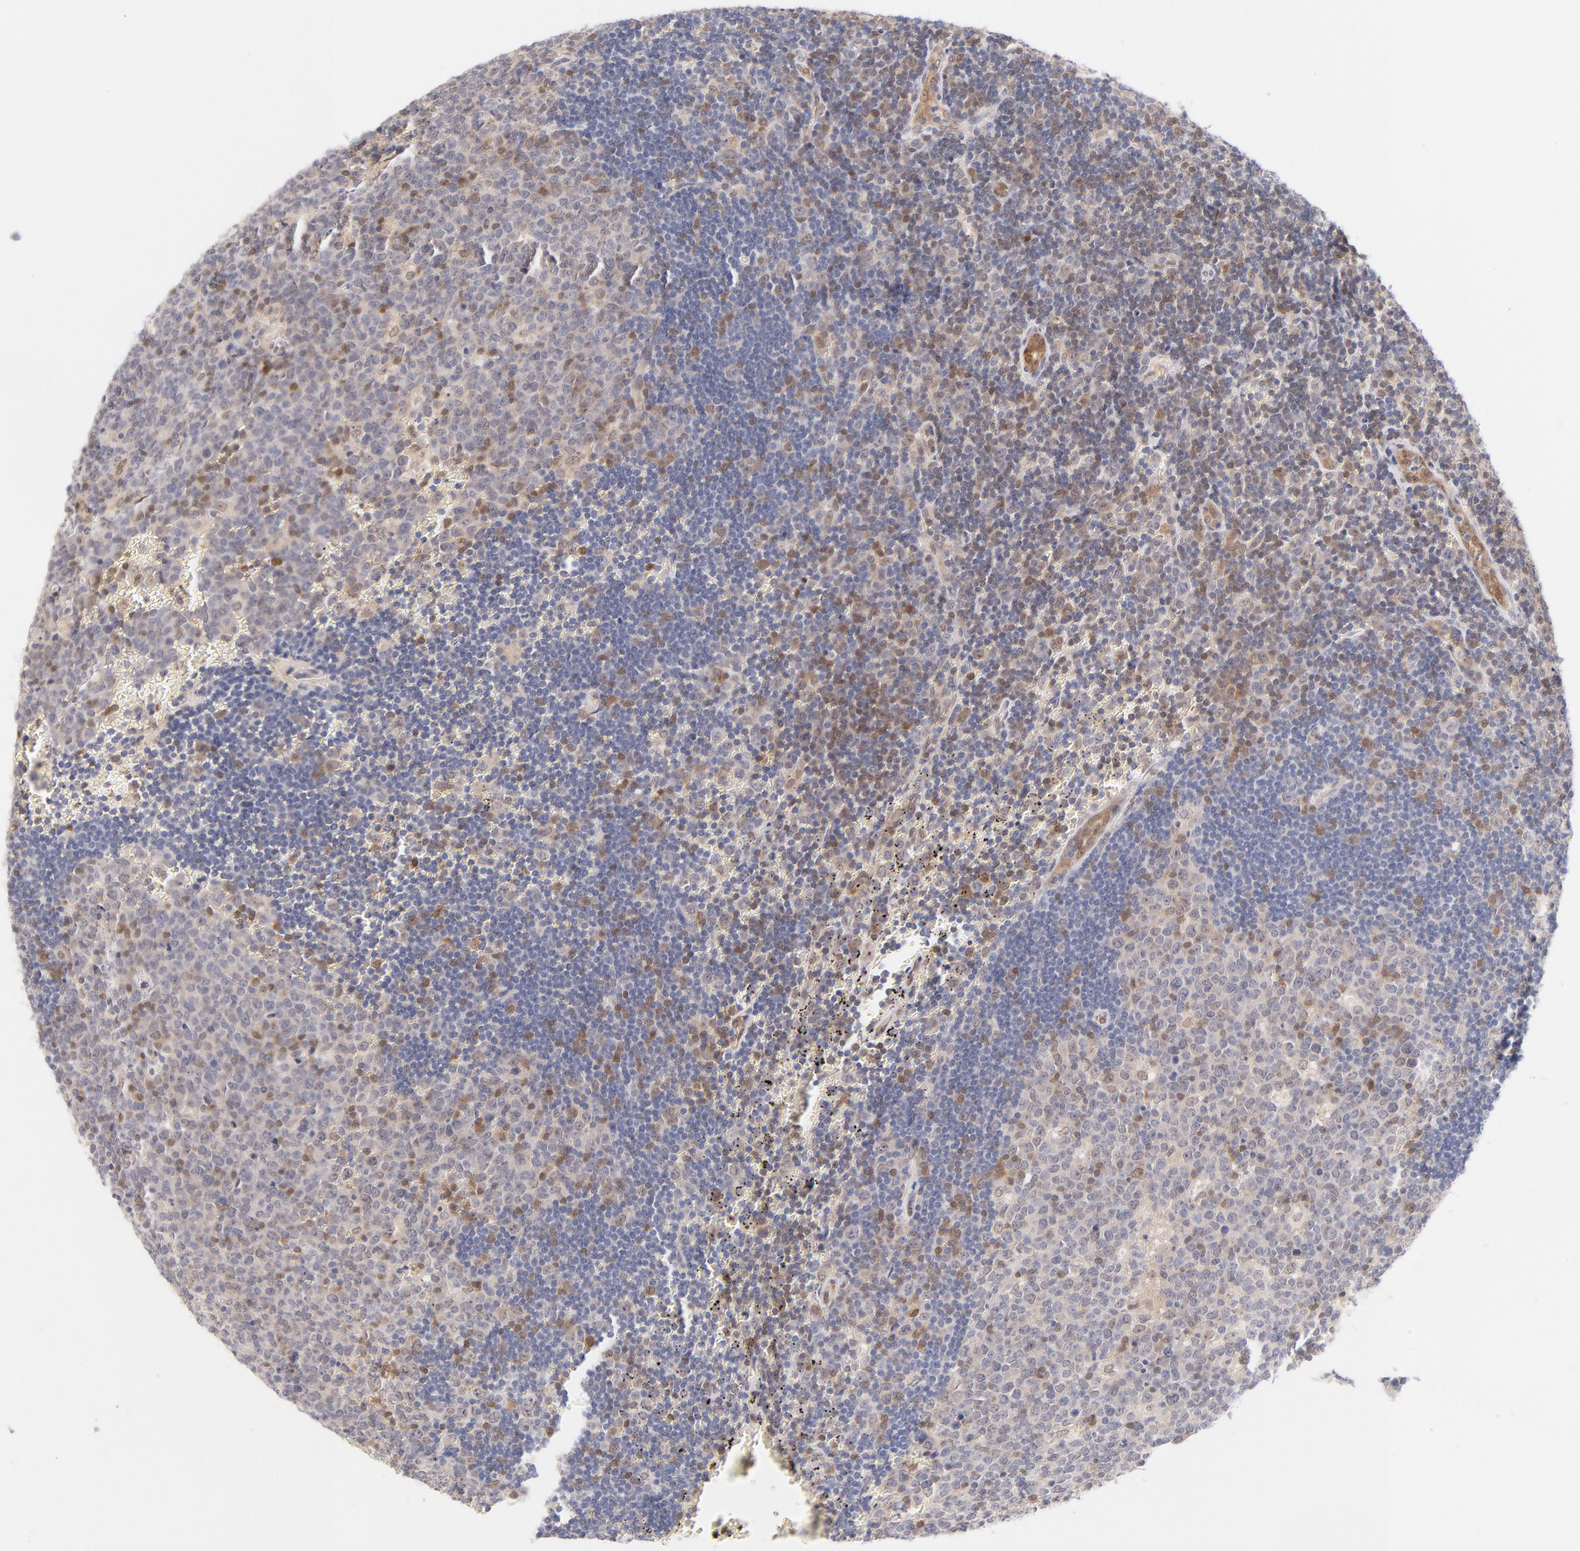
{"staining": {"intensity": "moderate", "quantity": "25%-75%", "location": "nuclear"}, "tissue": "lymph node", "cell_type": "Germinal center cells", "image_type": "normal", "snomed": [{"axis": "morphology", "description": "Normal tissue, NOS"}, {"axis": "topography", "description": "Lymph node"}, {"axis": "topography", "description": "Salivary gland"}], "caption": "A brown stain shows moderate nuclear expression of a protein in germinal center cells of normal lymph node. Immunohistochemistry (ihc) stains the protein of interest in brown and the nuclei are stained blue.", "gene": "CASP6", "patient": {"sex": "male", "age": 8}}